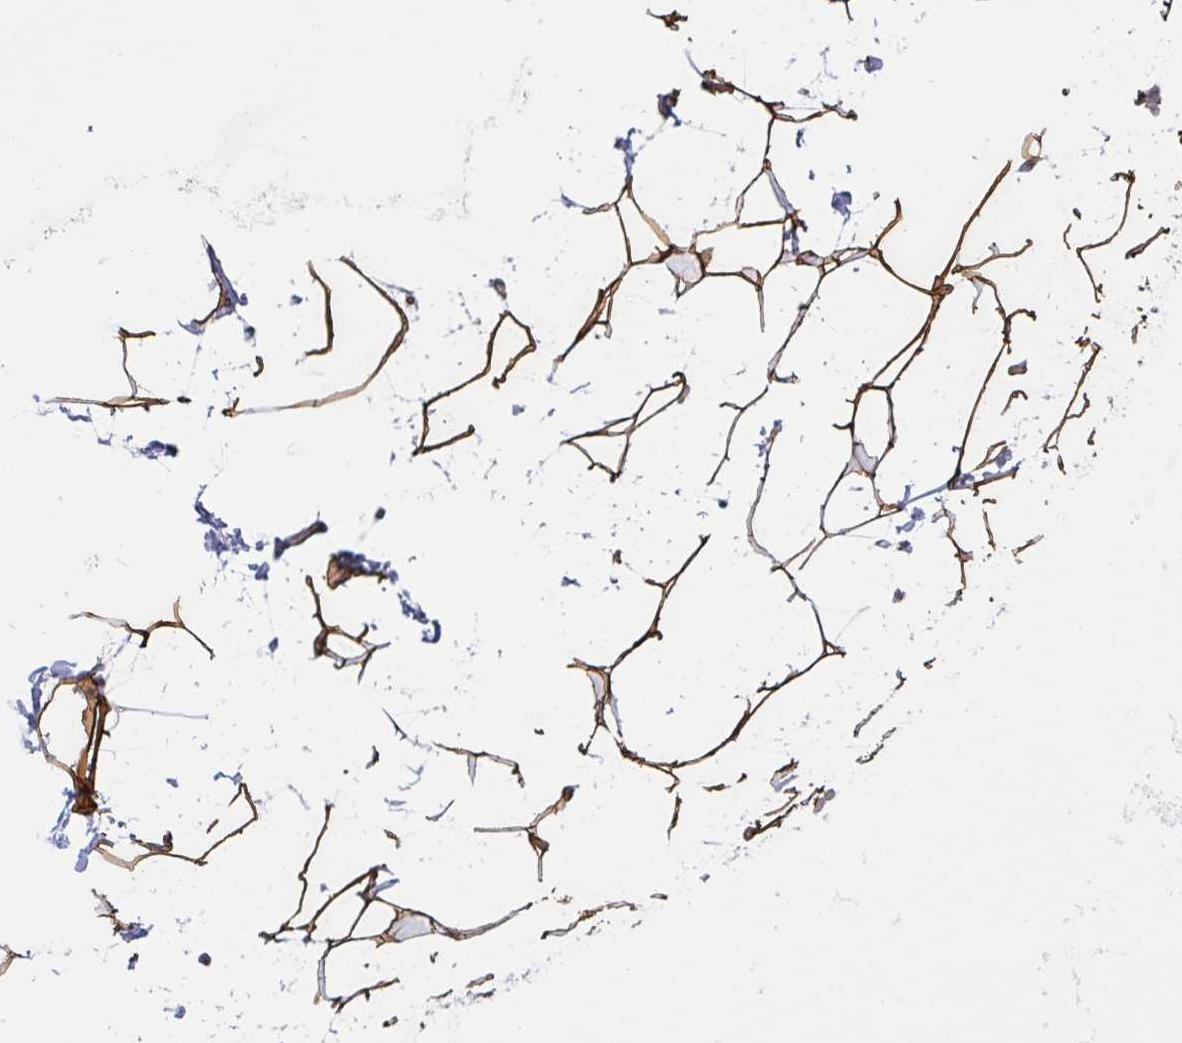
{"staining": {"intensity": "strong", "quantity": ">75%", "location": "cytoplasmic/membranous"}, "tissue": "breast", "cell_type": "Adipocytes", "image_type": "normal", "snomed": [{"axis": "morphology", "description": "Normal tissue, NOS"}, {"axis": "topography", "description": "Breast"}], "caption": "Adipocytes show strong cytoplasmic/membranous expression in about >75% of cells in benign breast.", "gene": "NLRP13", "patient": {"sex": "female", "age": 32}}